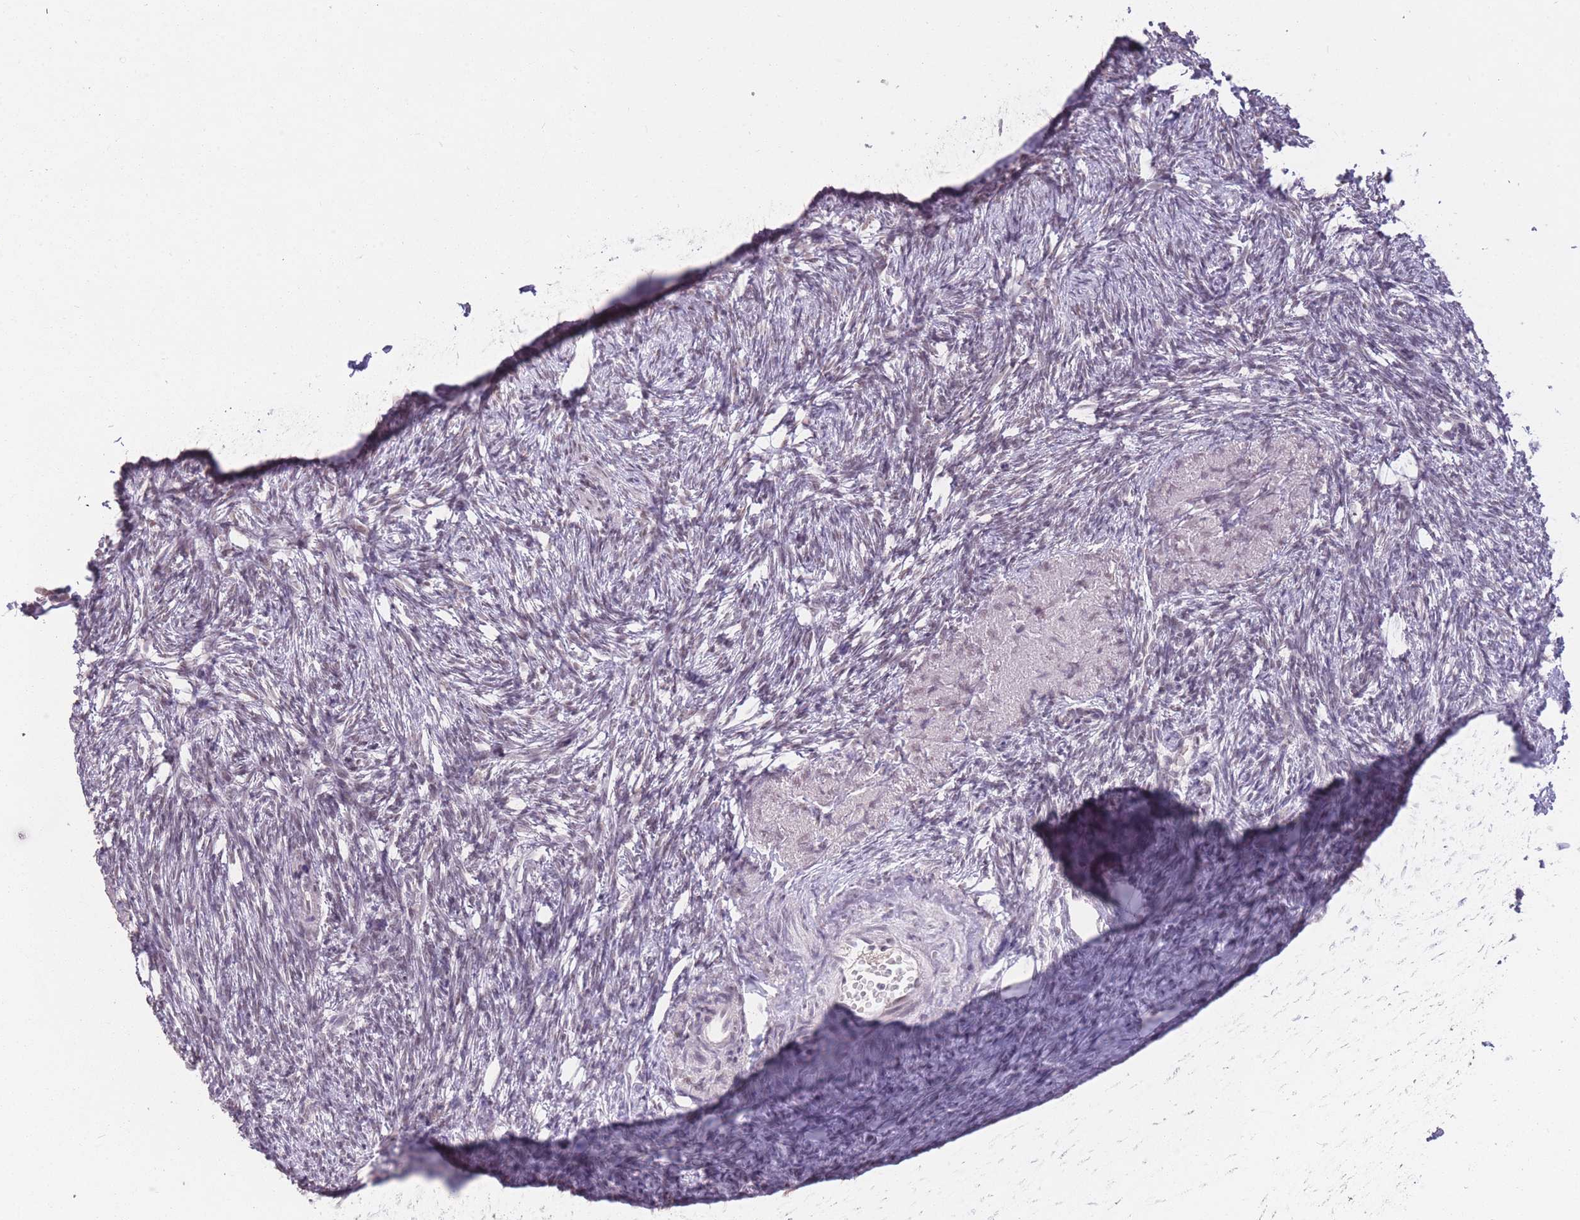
{"staining": {"intensity": "weak", "quantity": "<25%", "location": "nuclear"}, "tissue": "ovary", "cell_type": "Ovarian stroma cells", "image_type": "normal", "snomed": [{"axis": "morphology", "description": "Normal tissue, NOS"}, {"axis": "topography", "description": "Ovary"}], "caption": "IHC of benign human ovary shows no expression in ovarian stroma cells.", "gene": "HNRNPUL1", "patient": {"sex": "female", "age": 51}}